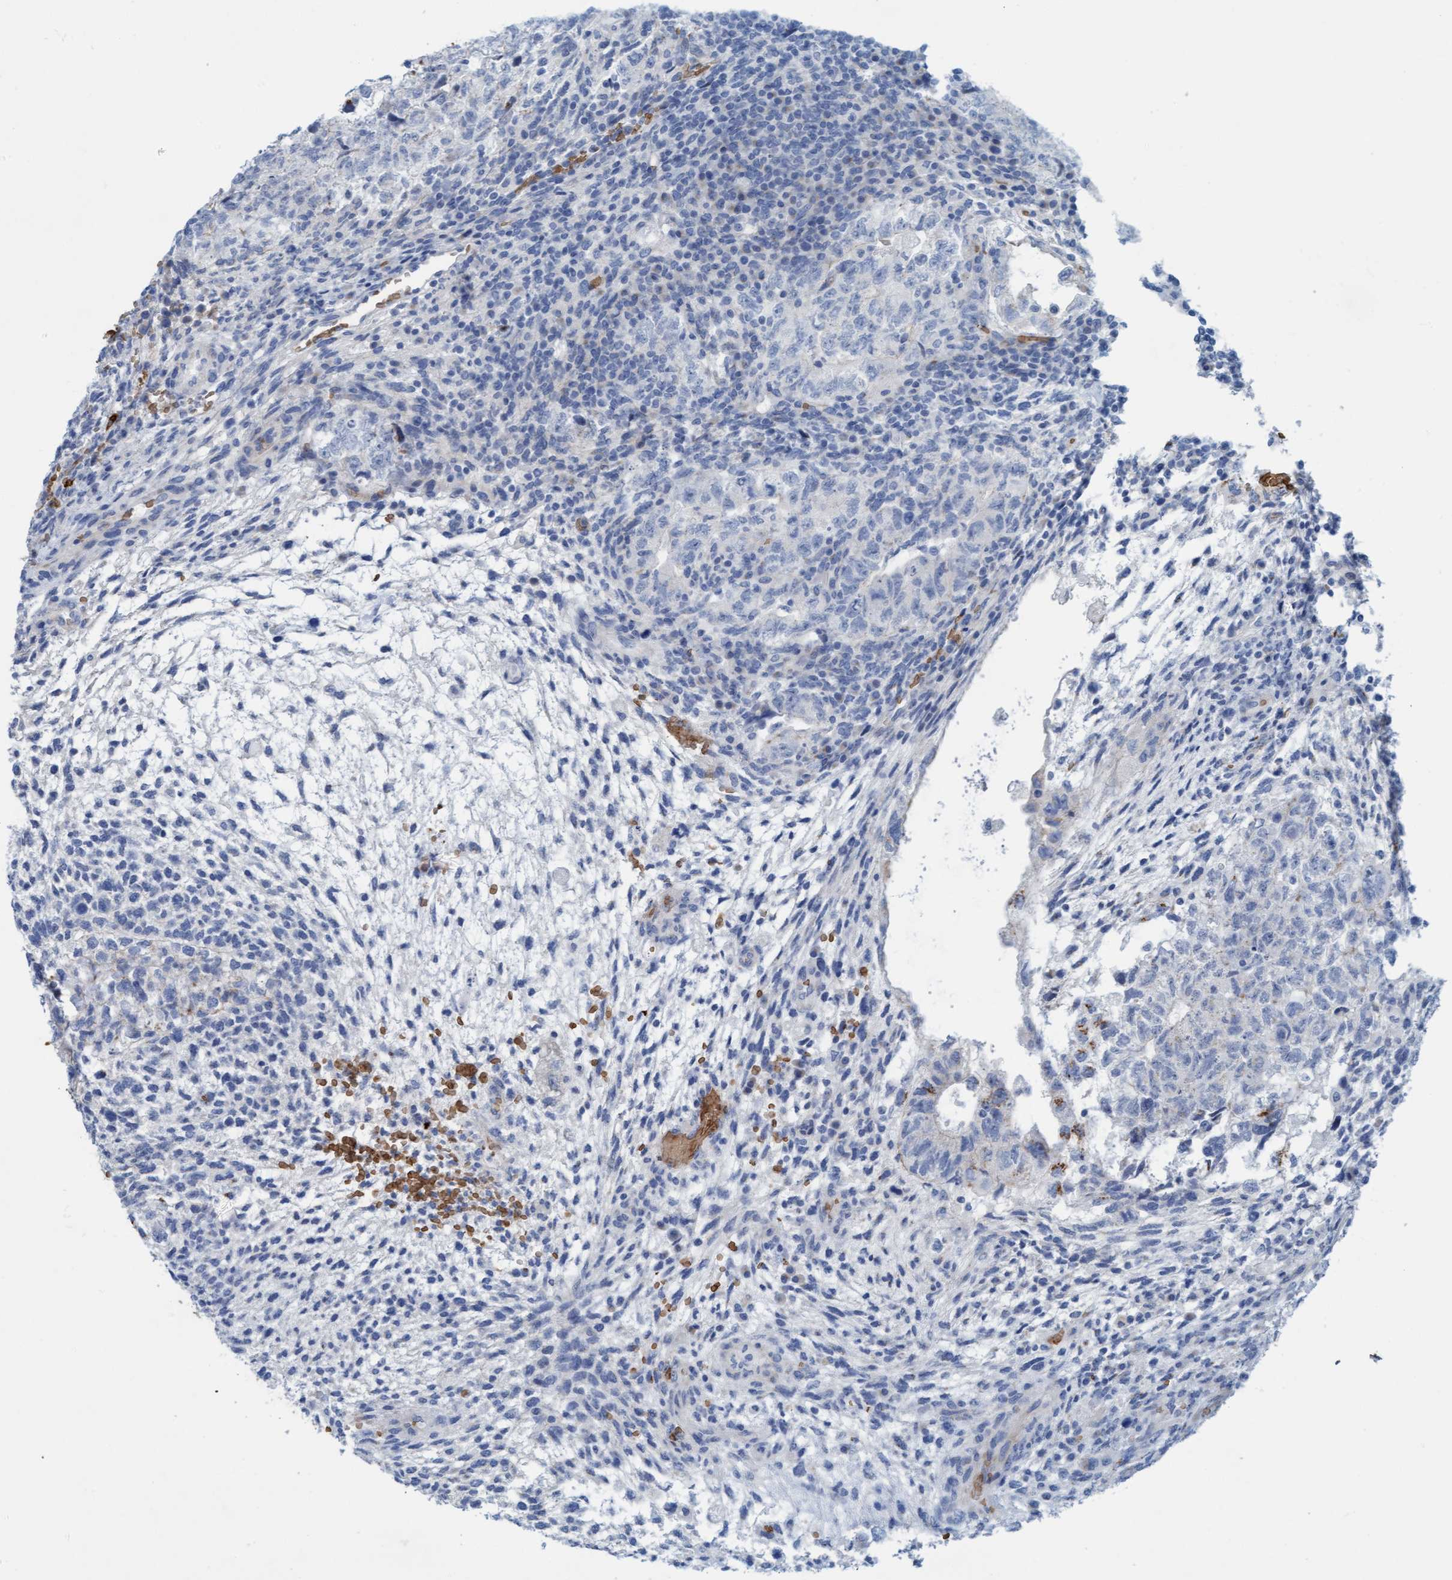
{"staining": {"intensity": "negative", "quantity": "none", "location": "none"}, "tissue": "testis cancer", "cell_type": "Tumor cells", "image_type": "cancer", "snomed": [{"axis": "morphology", "description": "Carcinoma, Embryonal, NOS"}, {"axis": "topography", "description": "Testis"}], "caption": "An immunohistochemistry (IHC) micrograph of embryonal carcinoma (testis) is shown. There is no staining in tumor cells of embryonal carcinoma (testis).", "gene": "P2RX5", "patient": {"sex": "male", "age": 36}}